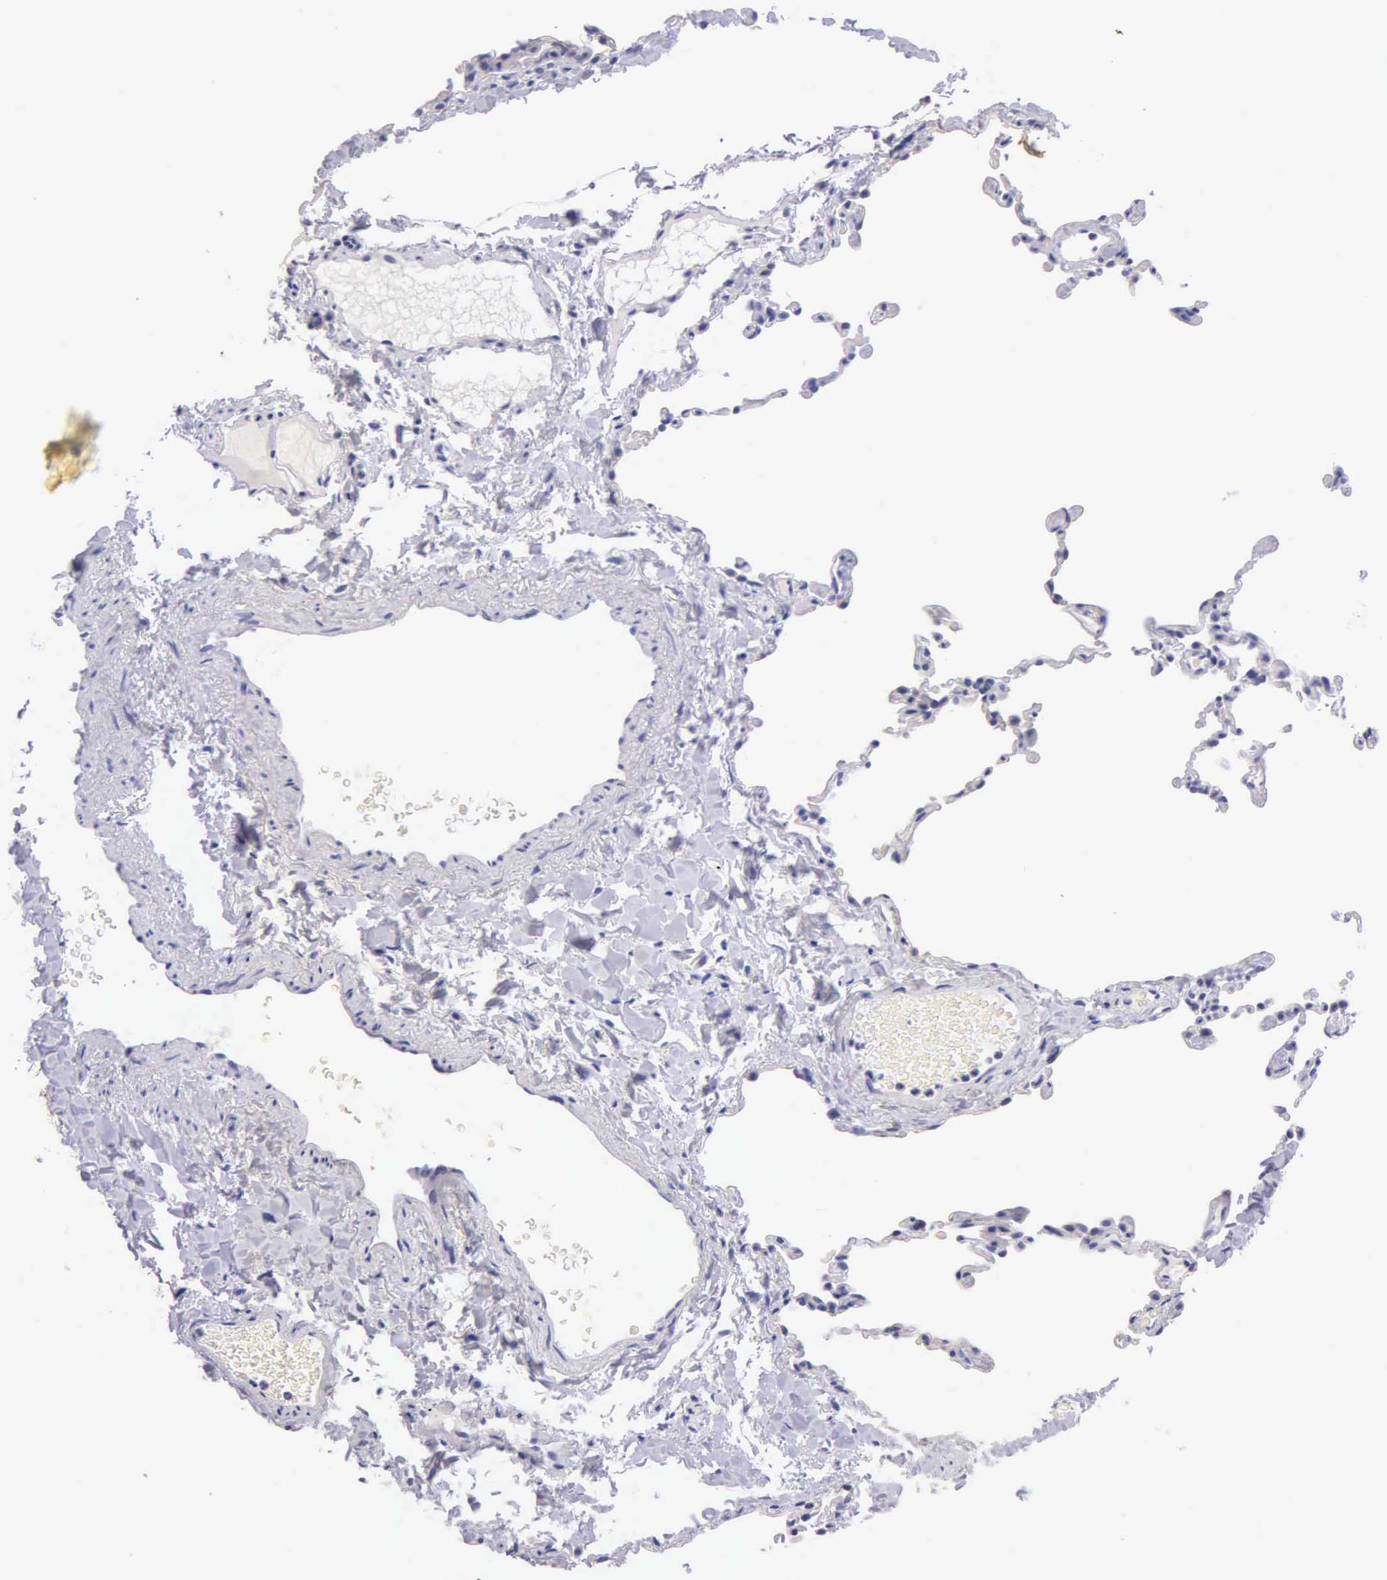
{"staining": {"intensity": "negative", "quantity": "none", "location": "none"}, "tissue": "lung", "cell_type": "Alveolar cells", "image_type": "normal", "snomed": [{"axis": "morphology", "description": "Normal tissue, NOS"}, {"axis": "topography", "description": "Lung"}], "caption": "This is an IHC histopathology image of unremarkable human lung. There is no positivity in alveolar cells.", "gene": "KRT17", "patient": {"sex": "female", "age": 61}}